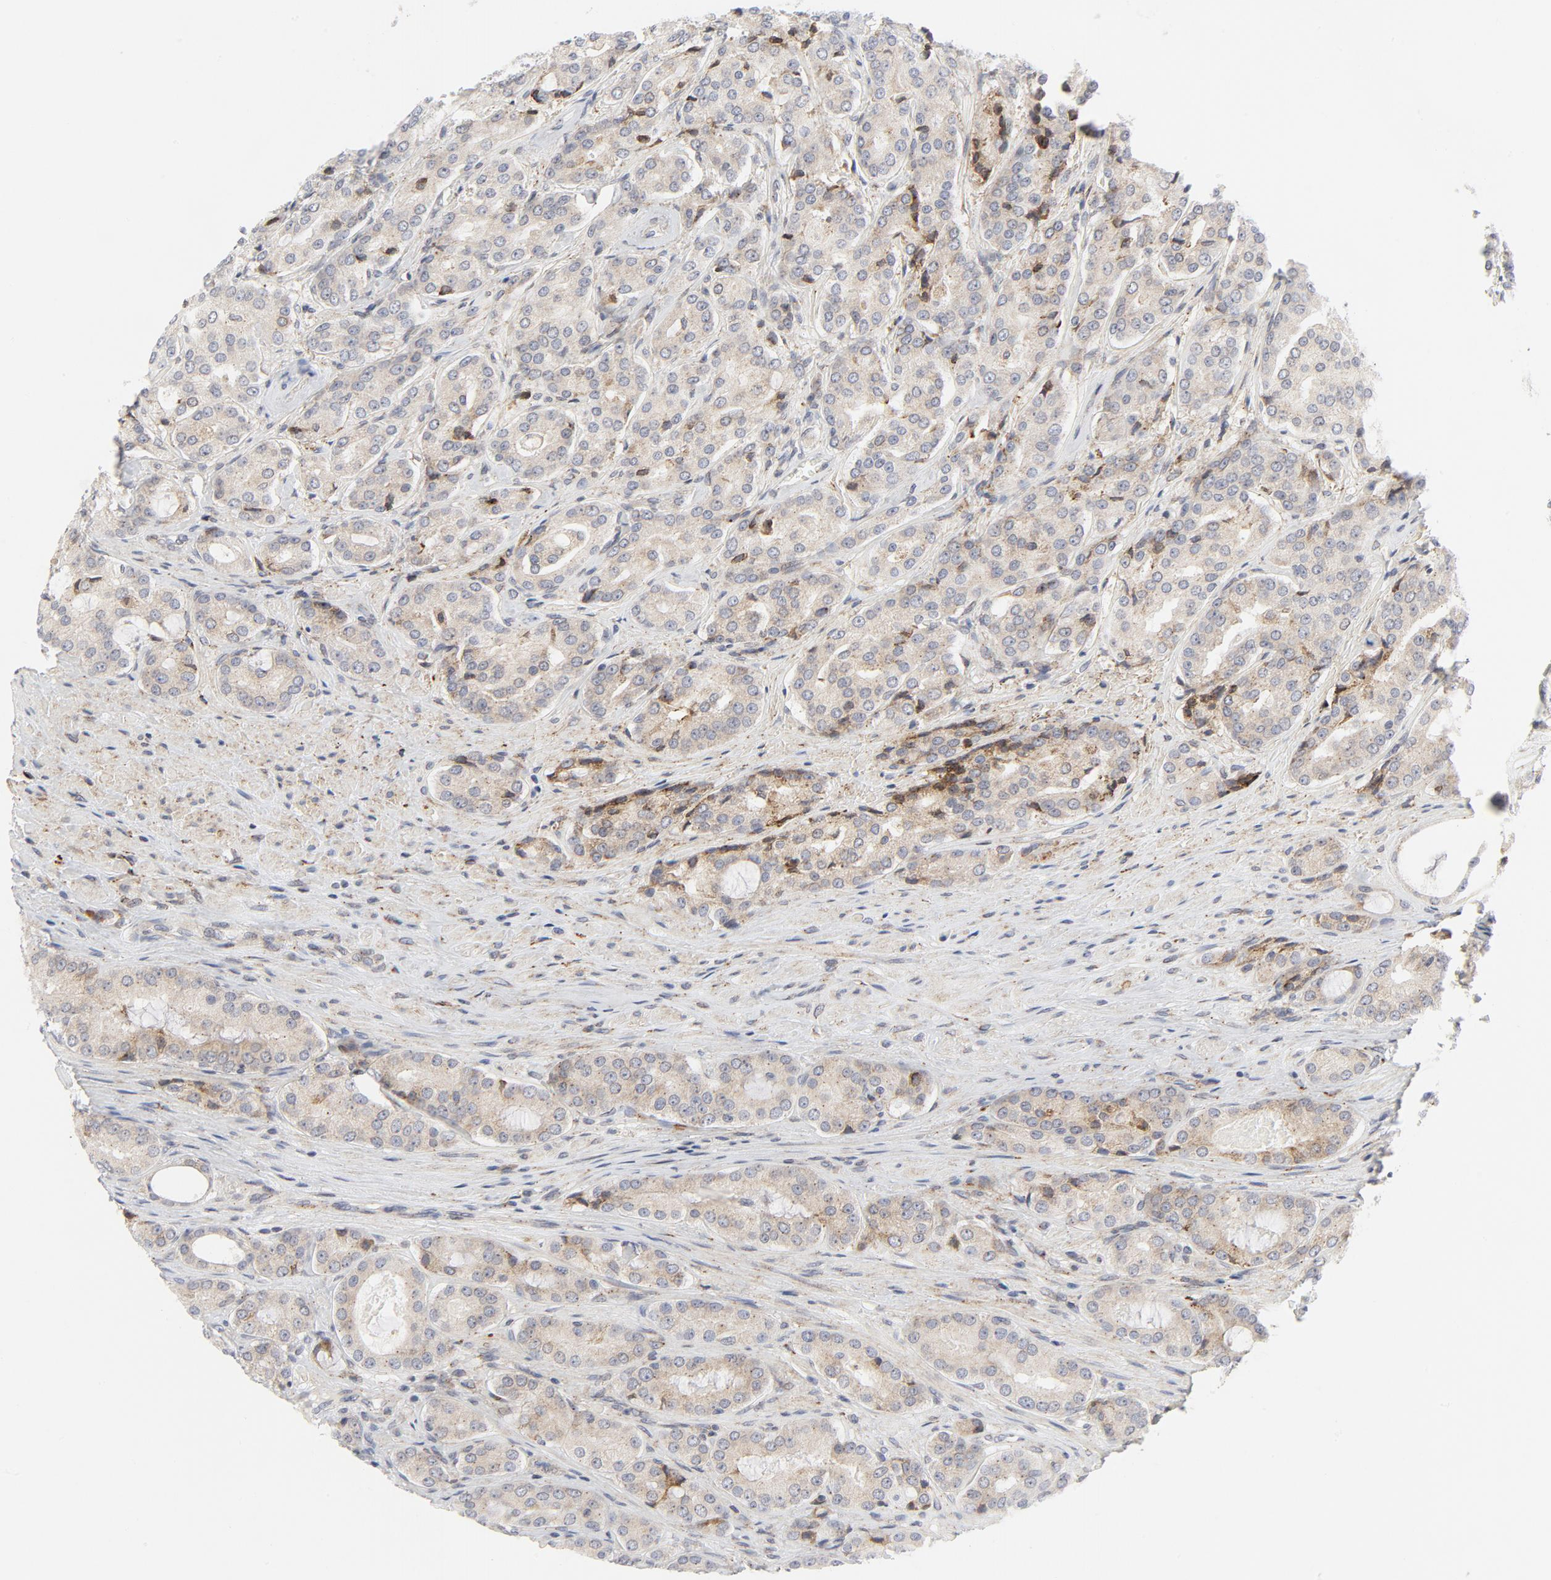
{"staining": {"intensity": "moderate", "quantity": ">75%", "location": "cytoplasmic/membranous"}, "tissue": "prostate cancer", "cell_type": "Tumor cells", "image_type": "cancer", "snomed": [{"axis": "morphology", "description": "Adenocarcinoma, High grade"}, {"axis": "topography", "description": "Prostate"}], "caption": "Tumor cells display medium levels of moderate cytoplasmic/membranous positivity in about >75% of cells in human high-grade adenocarcinoma (prostate).", "gene": "LRP6", "patient": {"sex": "male", "age": 72}}